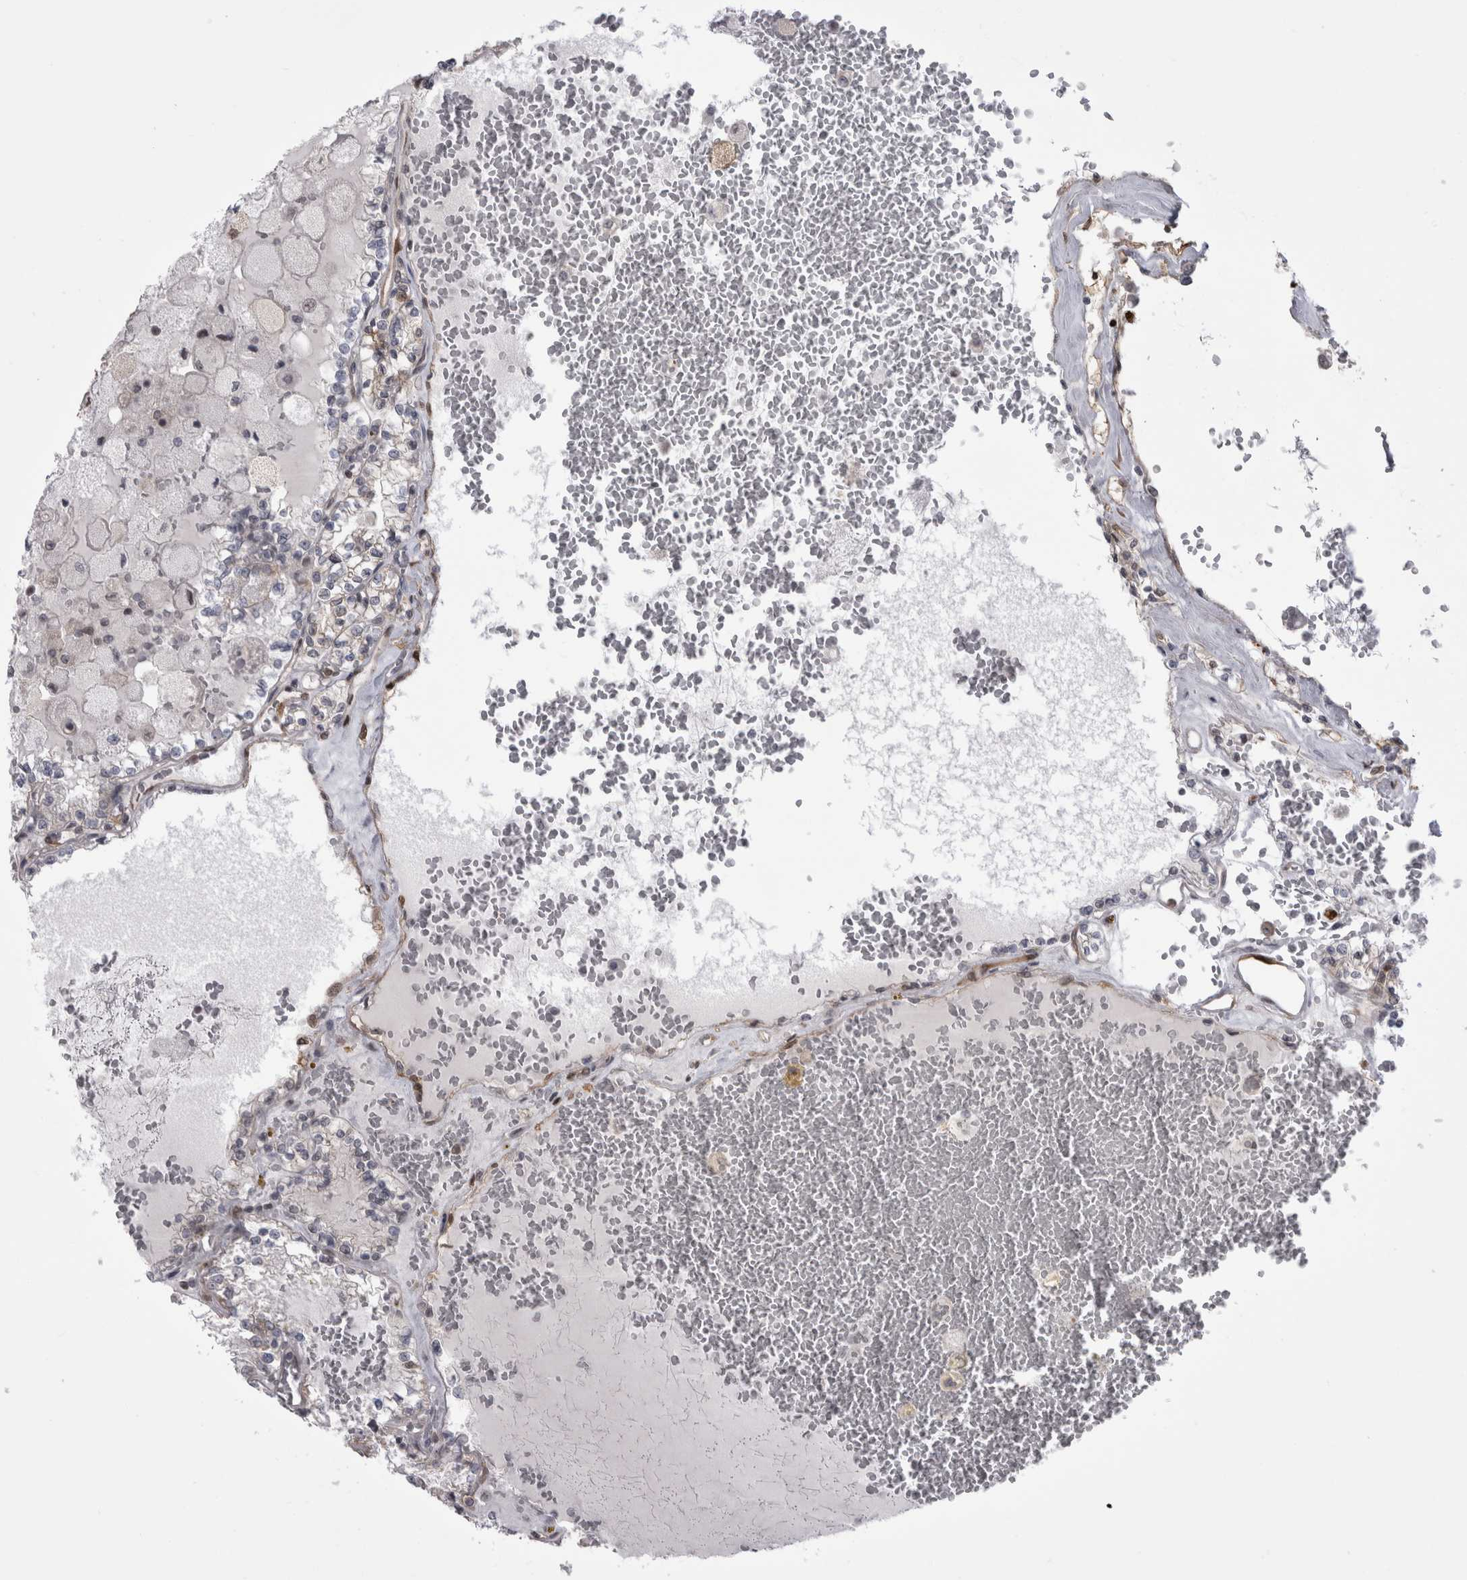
{"staining": {"intensity": "negative", "quantity": "none", "location": "none"}, "tissue": "renal cancer", "cell_type": "Tumor cells", "image_type": "cancer", "snomed": [{"axis": "morphology", "description": "Adenocarcinoma, NOS"}, {"axis": "topography", "description": "Kidney"}], "caption": "Immunohistochemical staining of human renal cancer (adenocarcinoma) reveals no significant expression in tumor cells.", "gene": "CHIC2", "patient": {"sex": "female", "age": 56}}